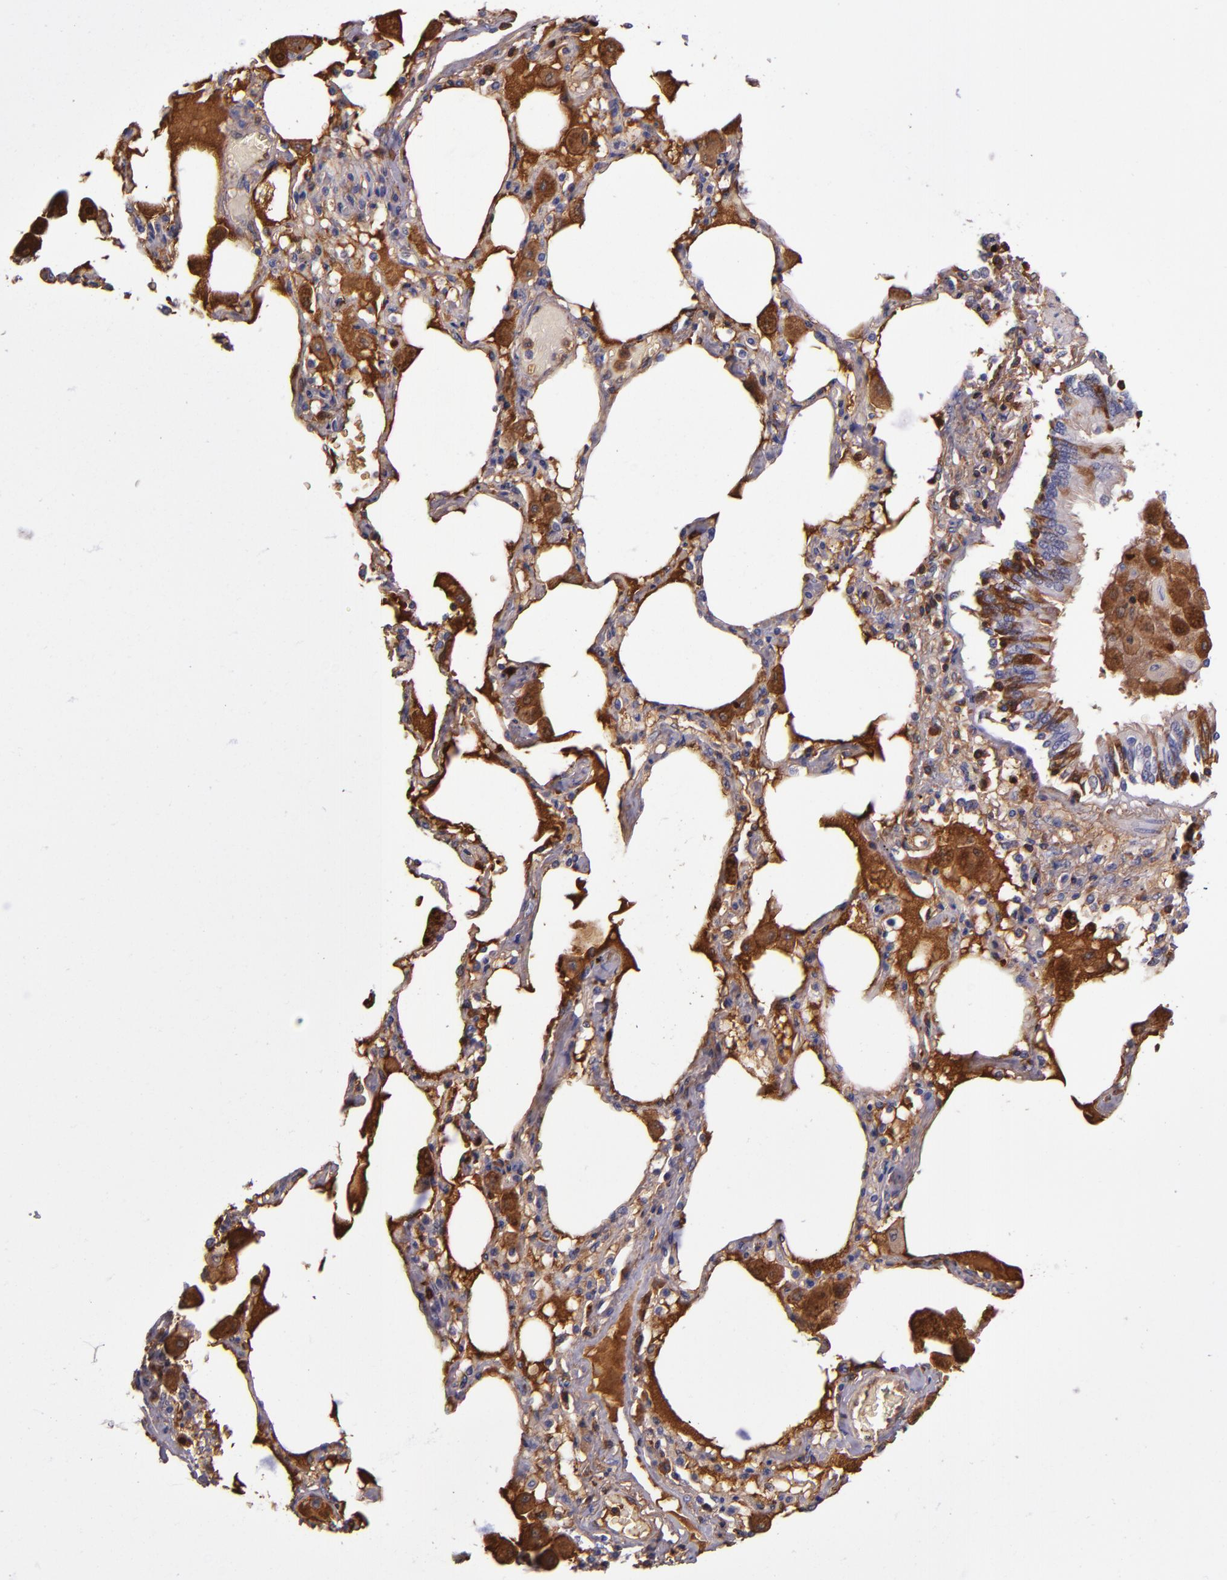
{"staining": {"intensity": "strong", "quantity": "25%-75%", "location": "cytoplasmic/membranous"}, "tissue": "bronchus", "cell_type": "Respiratory epithelial cells", "image_type": "normal", "snomed": [{"axis": "morphology", "description": "Normal tissue, NOS"}, {"axis": "morphology", "description": "Squamous cell carcinoma, NOS"}, {"axis": "topography", "description": "Bronchus"}, {"axis": "topography", "description": "Lung"}], "caption": "Approximately 25%-75% of respiratory epithelial cells in unremarkable bronchus show strong cytoplasmic/membranous protein staining as visualized by brown immunohistochemical staining.", "gene": "CLEC3B", "patient": {"sex": "female", "age": 47}}